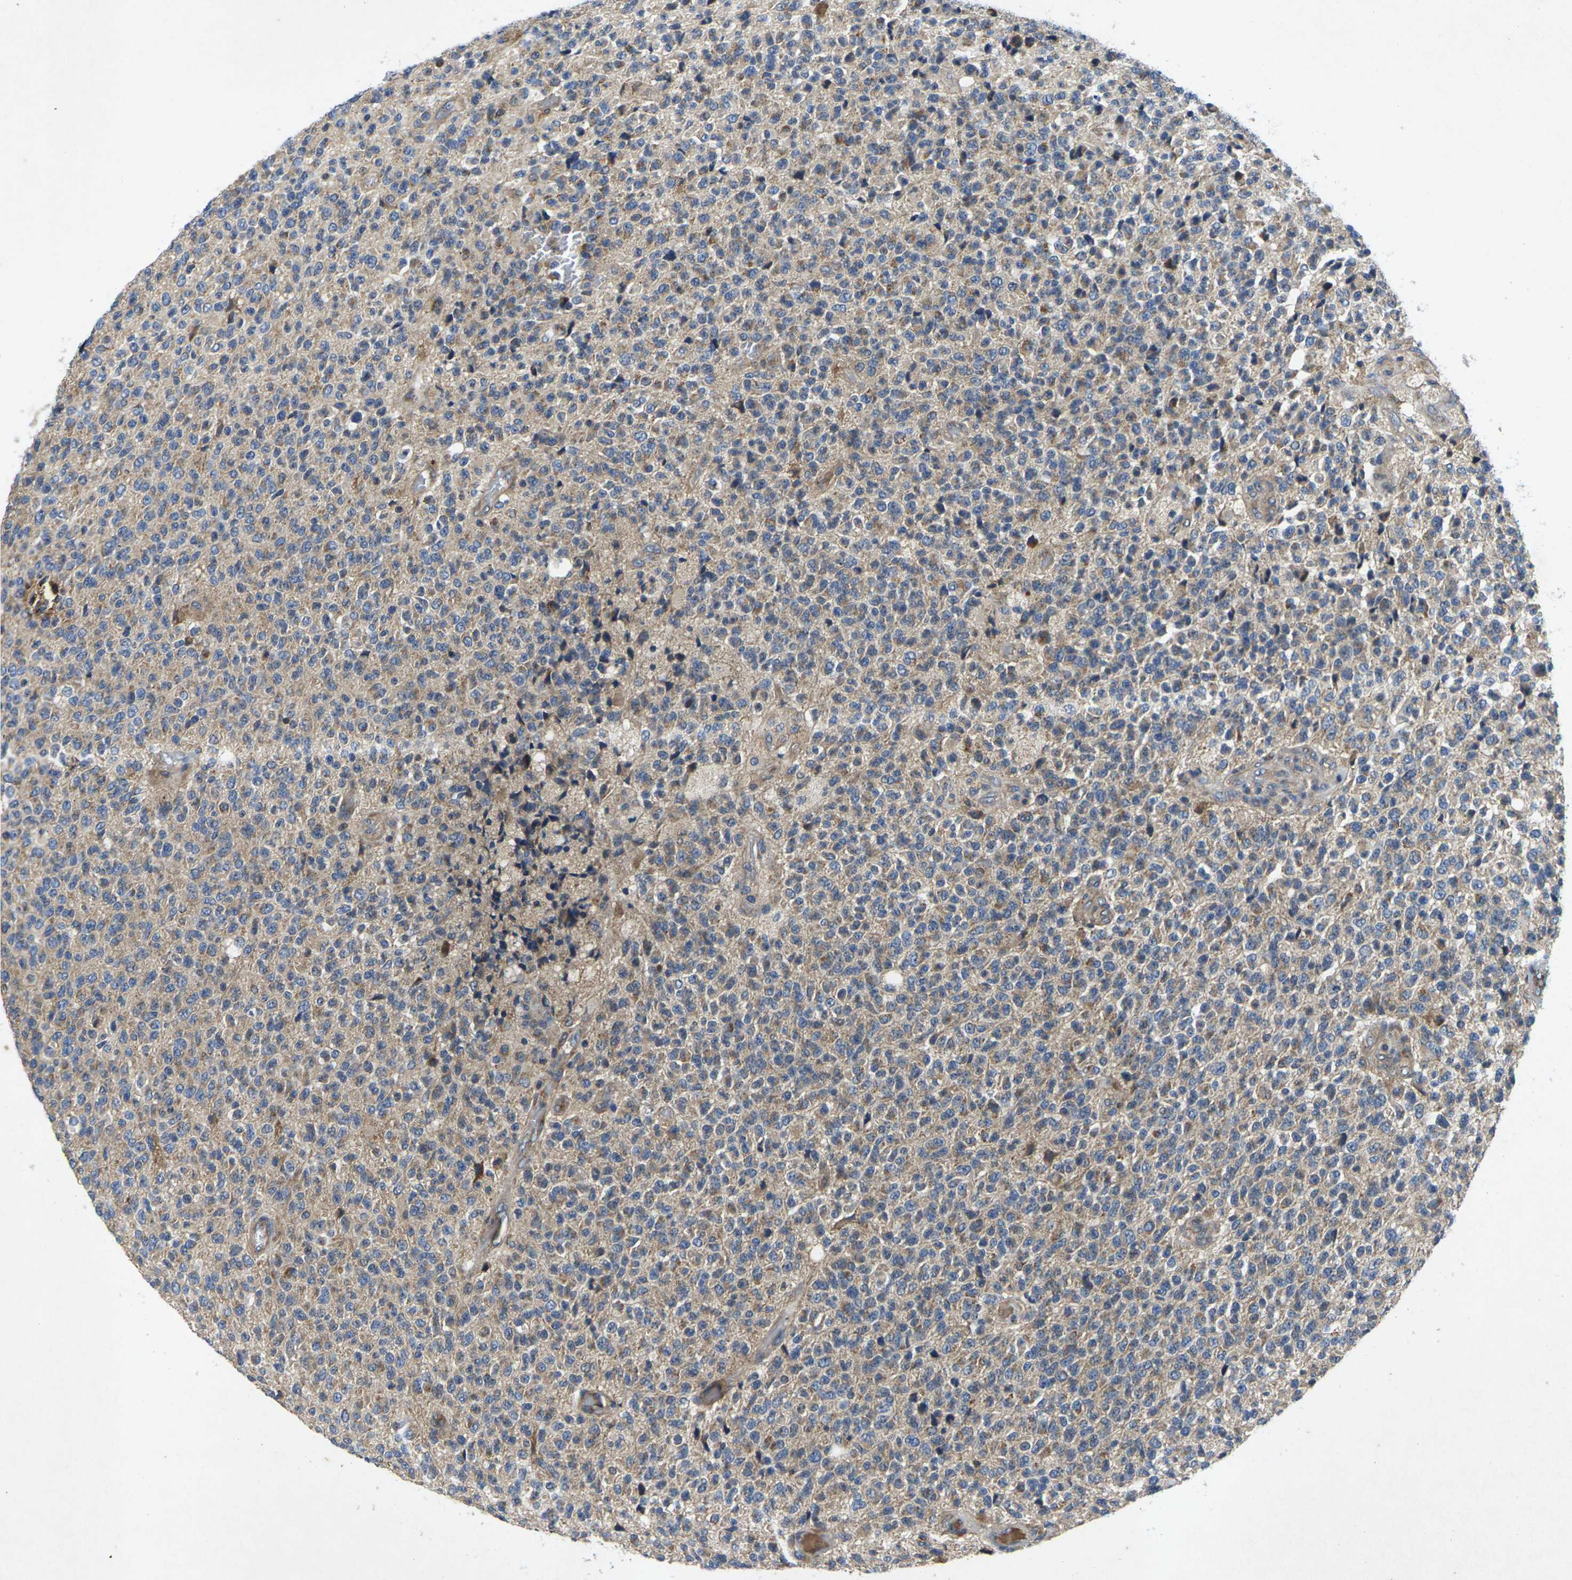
{"staining": {"intensity": "weak", "quantity": ">75%", "location": "cytoplasmic/membranous"}, "tissue": "glioma", "cell_type": "Tumor cells", "image_type": "cancer", "snomed": [{"axis": "morphology", "description": "Glioma, malignant, High grade"}, {"axis": "topography", "description": "pancreas cauda"}], "caption": "High-power microscopy captured an immunohistochemistry (IHC) micrograph of malignant high-grade glioma, revealing weak cytoplasmic/membranous expression in about >75% of tumor cells. (Stains: DAB (3,3'-diaminobenzidine) in brown, nuclei in blue, Microscopy: brightfield microscopy at high magnification).", "gene": "KIF1B", "patient": {"sex": "male", "age": 60}}